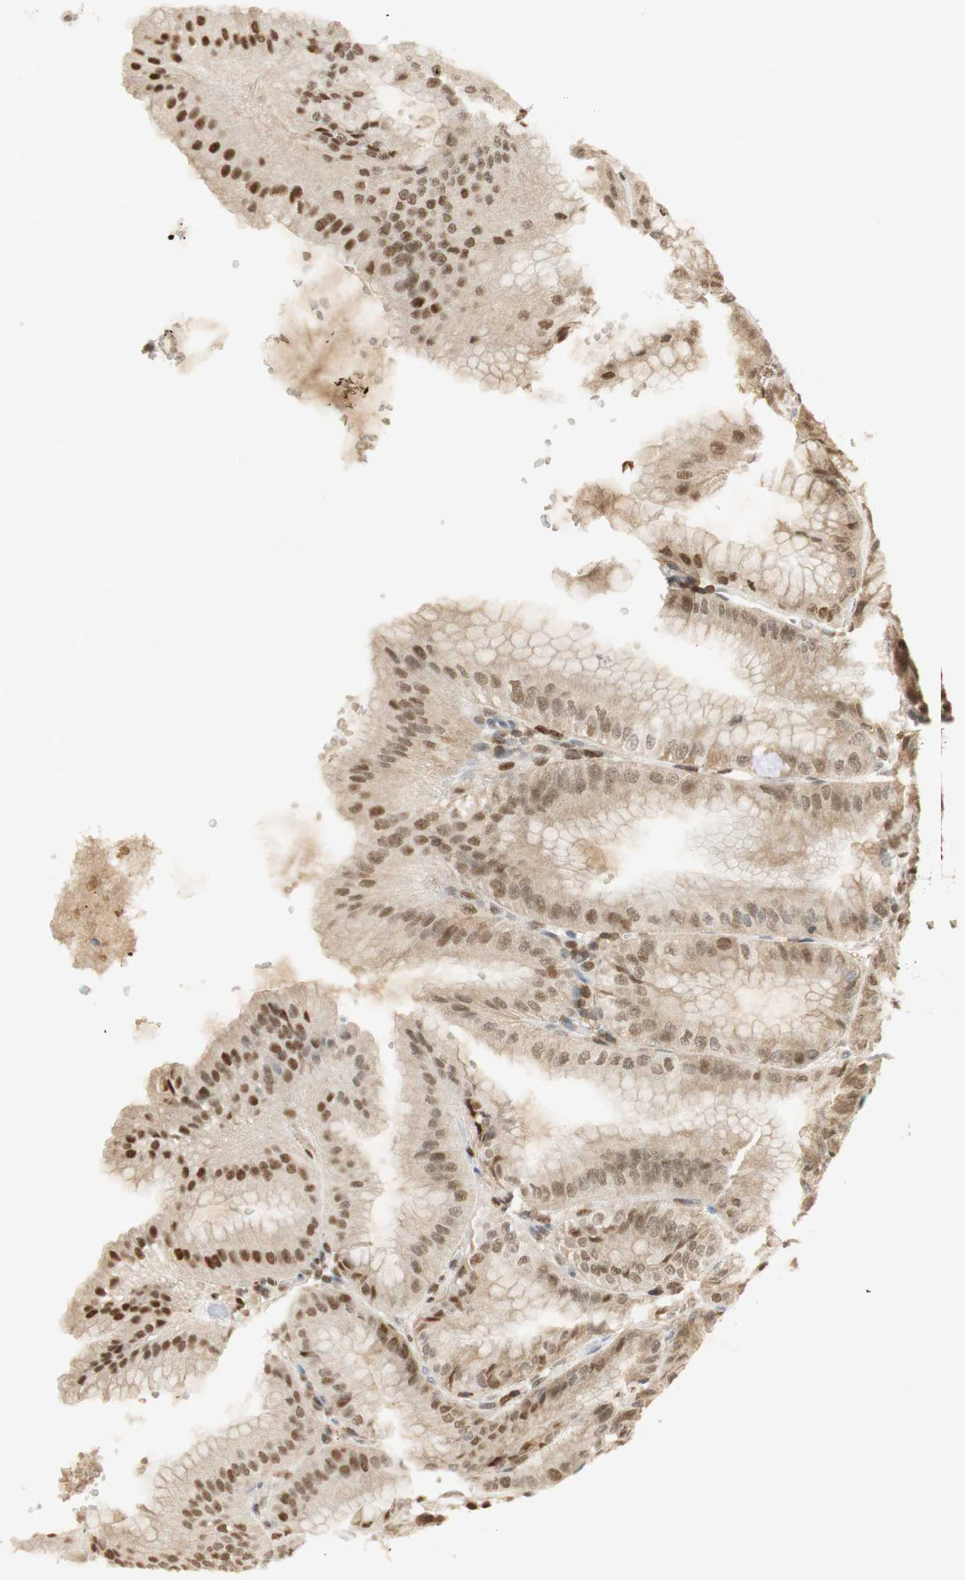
{"staining": {"intensity": "moderate", "quantity": ">75%", "location": "cytoplasmic/membranous,nuclear"}, "tissue": "stomach", "cell_type": "Glandular cells", "image_type": "normal", "snomed": [{"axis": "morphology", "description": "Normal tissue, NOS"}, {"axis": "topography", "description": "Stomach, lower"}], "caption": "This micrograph reveals immunohistochemistry (IHC) staining of benign stomach, with medium moderate cytoplasmic/membranous,nuclear expression in approximately >75% of glandular cells.", "gene": "NAP1L4", "patient": {"sex": "male", "age": 71}}